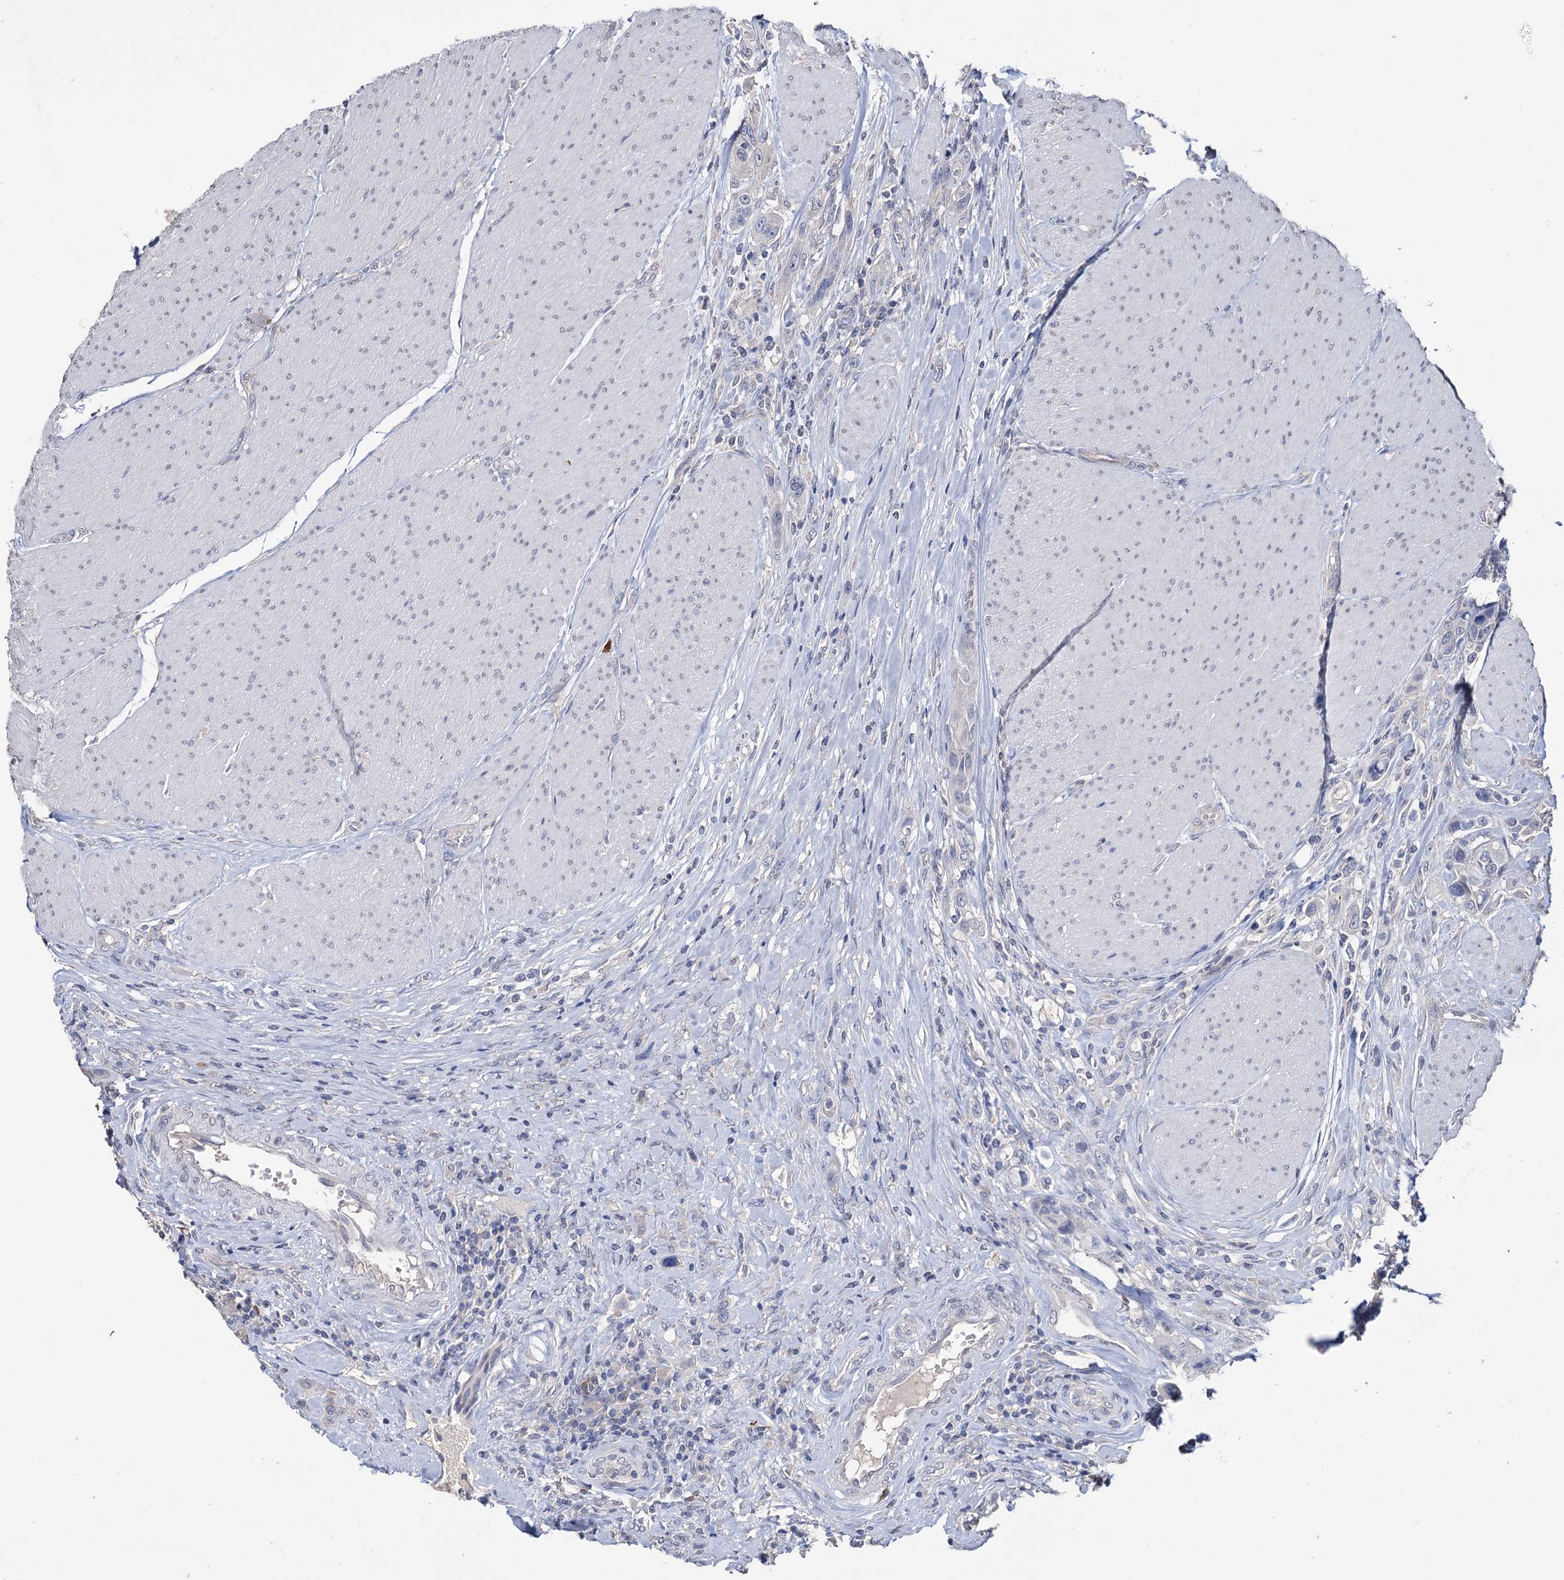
{"staining": {"intensity": "negative", "quantity": "none", "location": "none"}, "tissue": "urothelial cancer", "cell_type": "Tumor cells", "image_type": "cancer", "snomed": [{"axis": "morphology", "description": "Urothelial carcinoma, High grade"}, {"axis": "topography", "description": "Urinary bladder"}], "caption": "DAB (3,3'-diaminobenzidine) immunohistochemical staining of urothelial cancer shows no significant expression in tumor cells. (DAB (3,3'-diaminobenzidine) immunohistochemistry with hematoxylin counter stain).", "gene": "EPB41L5", "patient": {"sex": "male", "age": 50}}